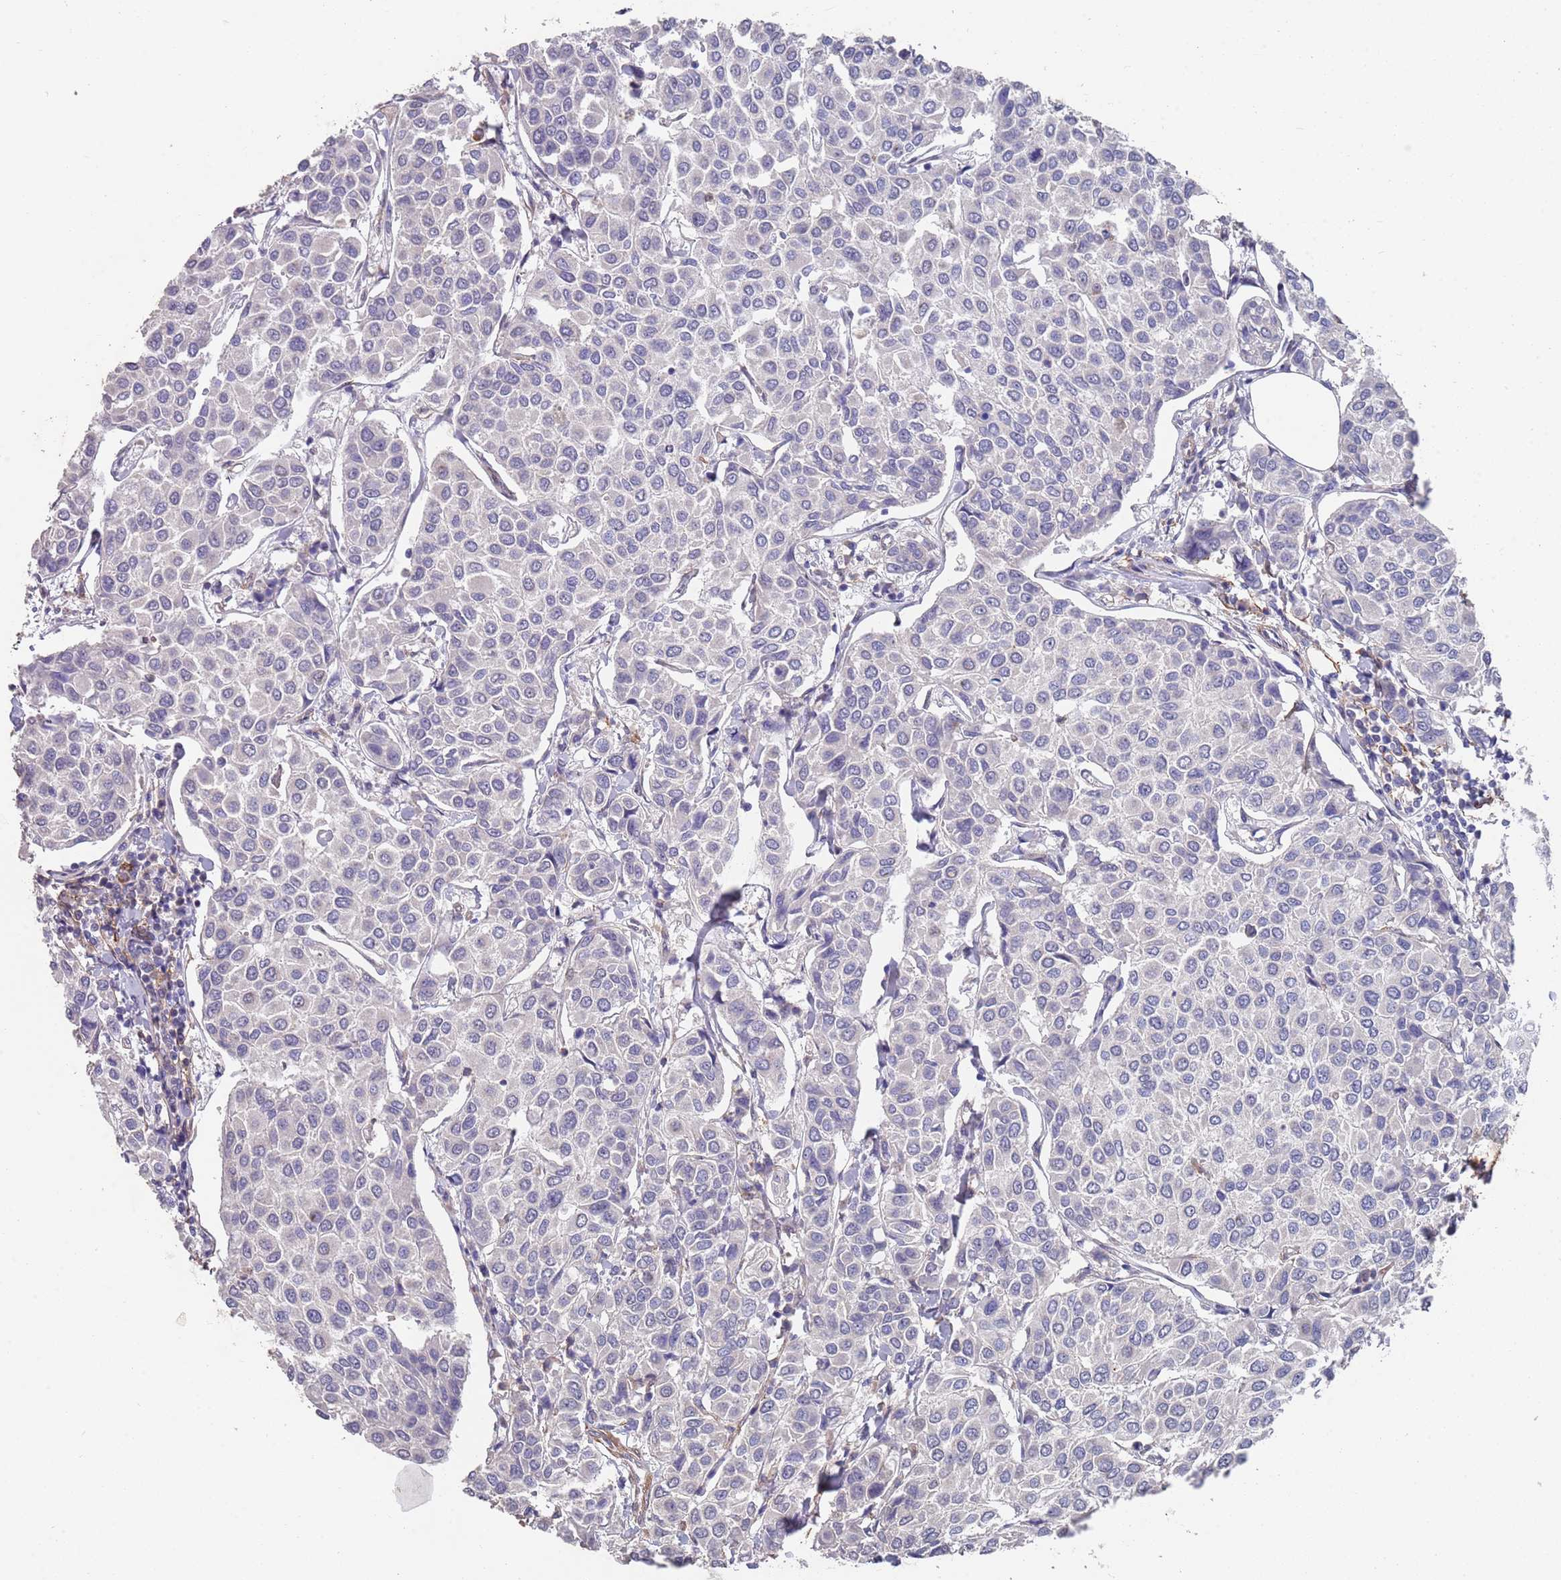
{"staining": {"intensity": "negative", "quantity": "none", "location": "none"}, "tissue": "breast cancer", "cell_type": "Tumor cells", "image_type": "cancer", "snomed": [{"axis": "morphology", "description": "Duct carcinoma"}, {"axis": "topography", "description": "Breast"}], "caption": "An image of human breast intraductal carcinoma is negative for staining in tumor cells. (IHC, brightfield microscopy, high magnification).", "gene": "ANK2", "patient": {"sex": "female", "age": 55}}